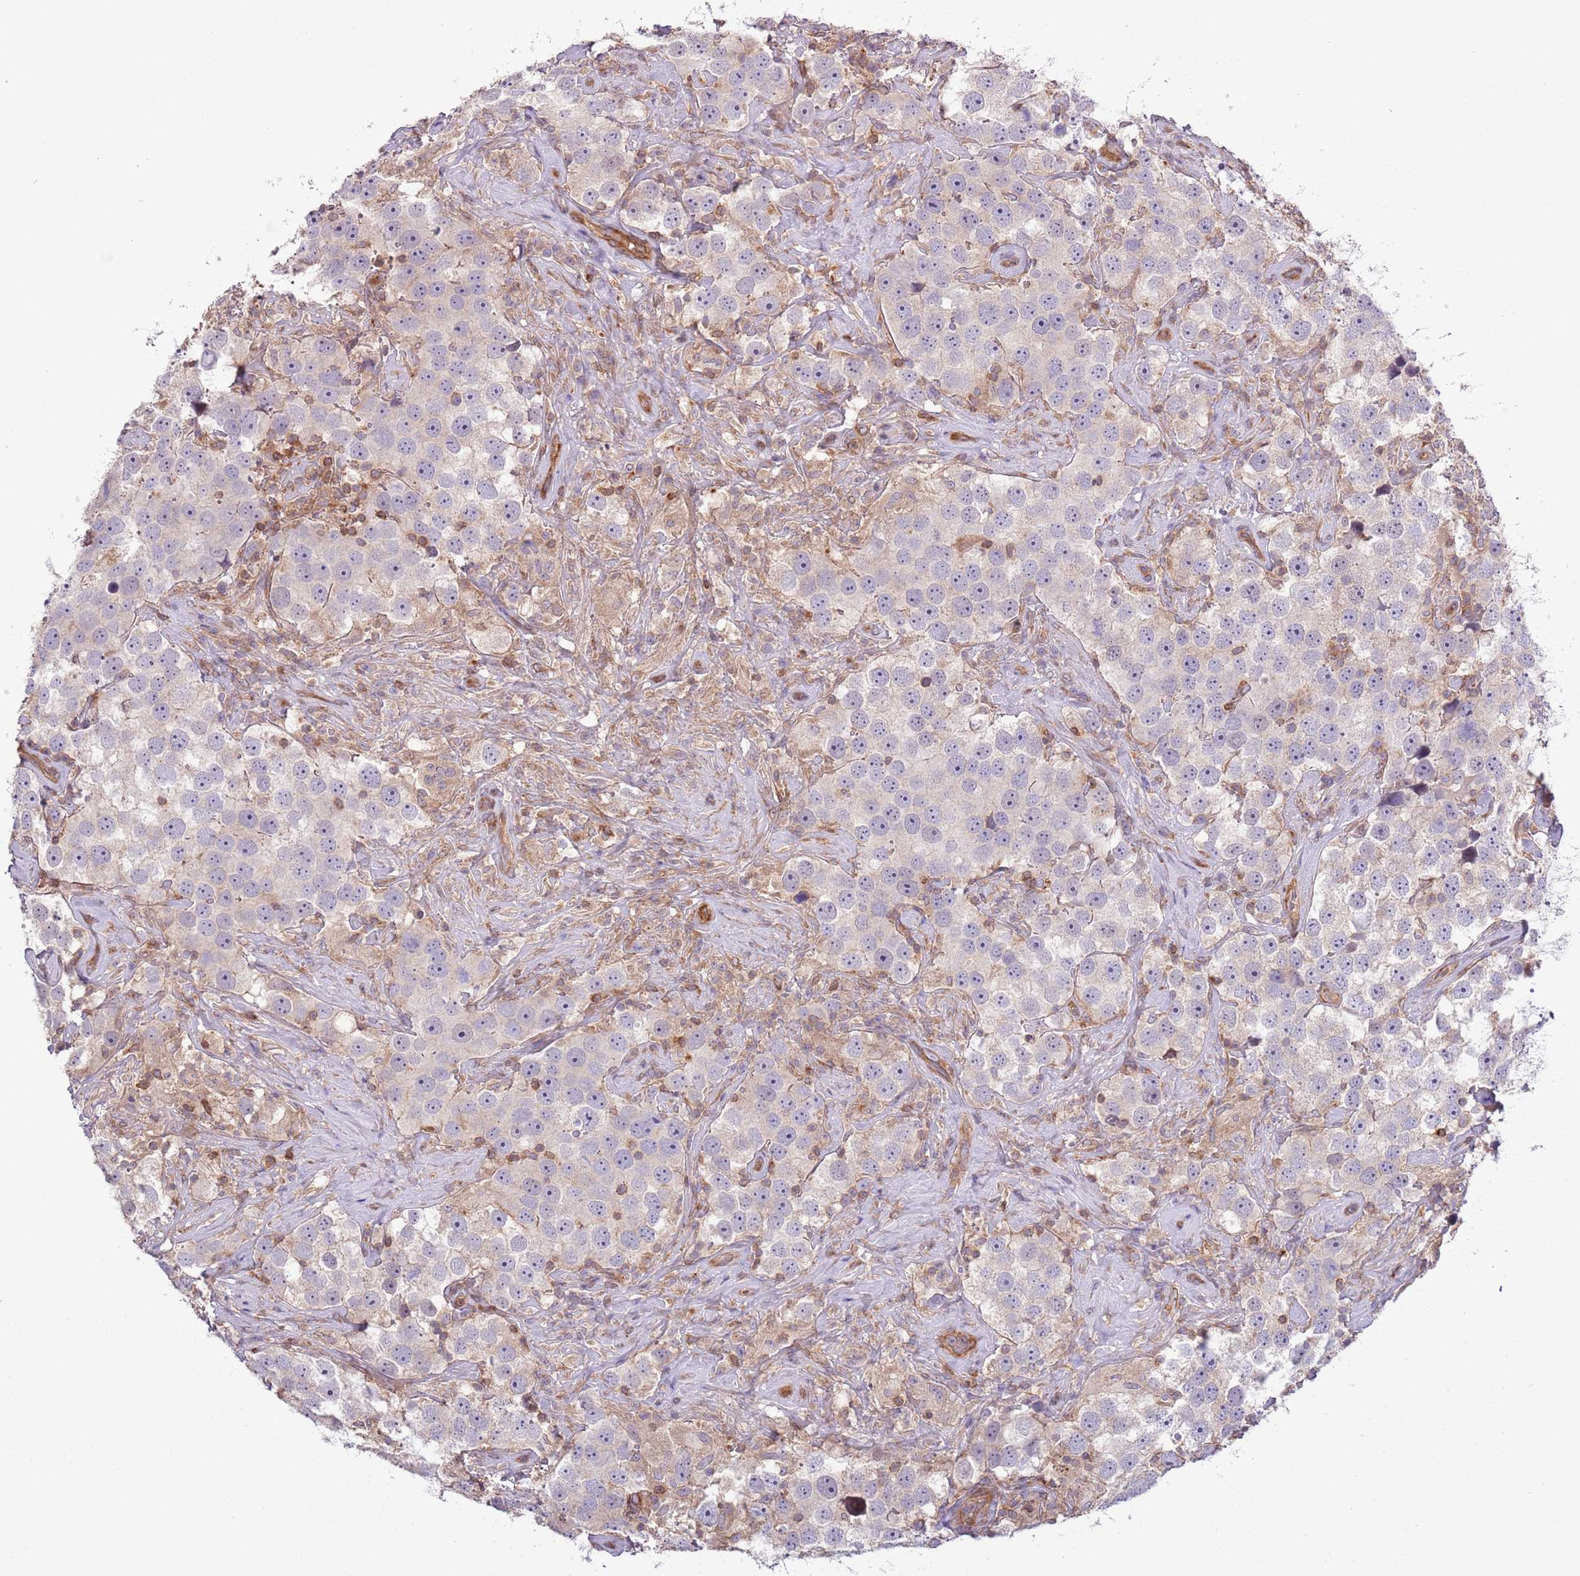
{"staining": {"intensity": "negative", "quantity": "none", "location": "none"}, "tissue": "testis cancer", "cell_type": "Tumor cells", "image_type": "cancer", "snomed": [{"axis": "morphology", "description": "Seminoma, NOS"}, {"axis": "topography", "description": "Testis"}], "caption": "Tumor cells show no significant protein expression in testis seminoma. Brightfield microscopy of IHC stained with DAB (brown) and hematoxylin (blue), captured at high magnification.", "gene": "LPIN2", "patient": {"sex": "male", "age": 49}}